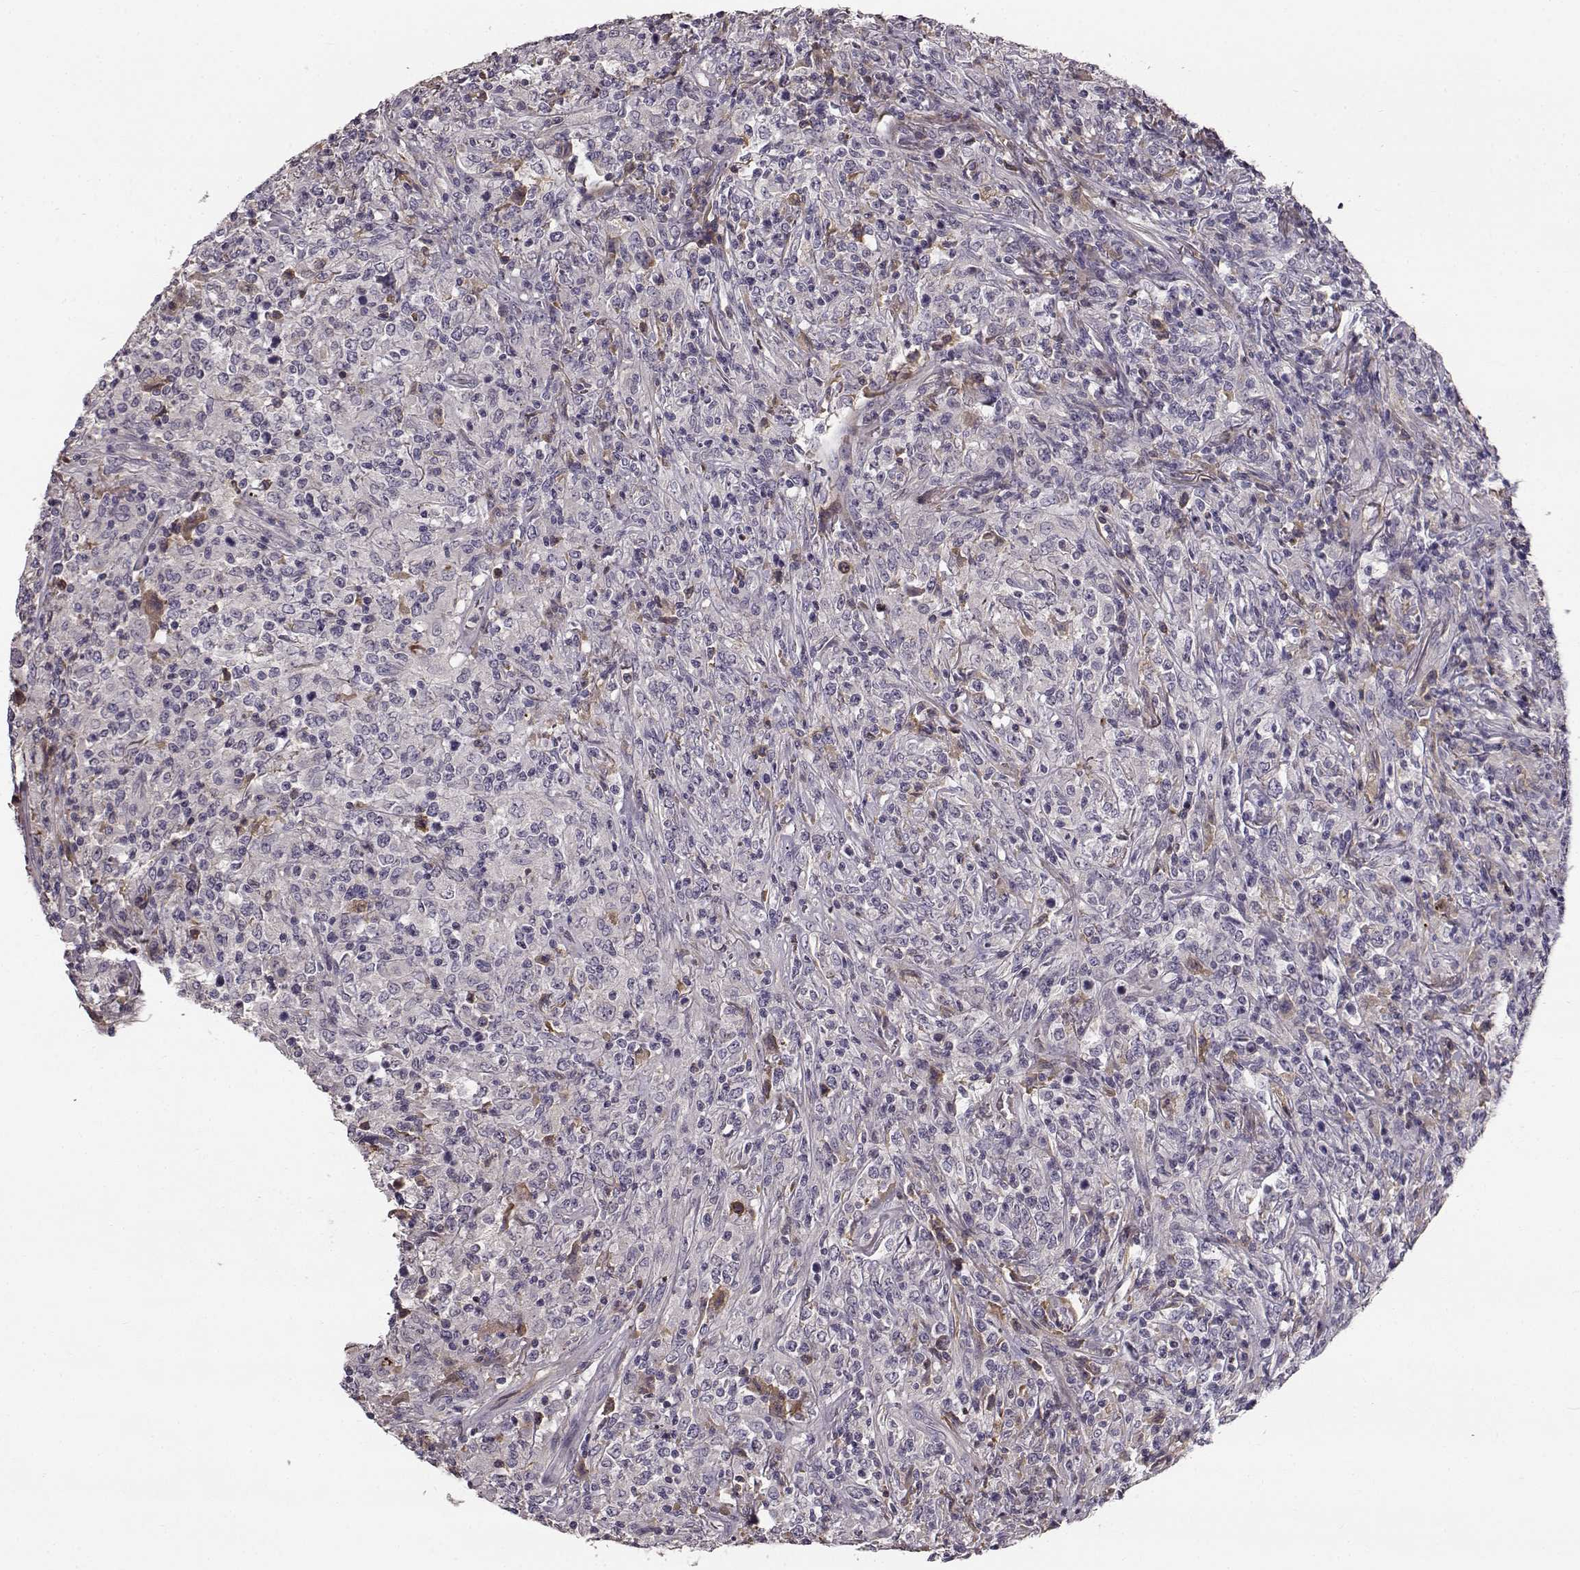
{"staining": {"intensity": "negative", "quantity": "none", "location": "none"}, "tissue": "lymphoma", "cell_type": "Tumor cells", "image_type": "cancer", "snomed": [{"axis": "morphology", "description": "Malignant lymphoma, non-Hodgkin's type, High grade"}, {"axis": "topography", "description": "Lung"}], "caption": "This micrograph is of malignant lymphoma, non-Hodgkin's type (high-grade) stained with immunohistochemistry (IHC) to label a protein in brown with the nuclei are counter-stained blue. There is no expression in tumor cells.", "gene": "YJEFN3", "patient": {"sex": "male", "age": 79}}